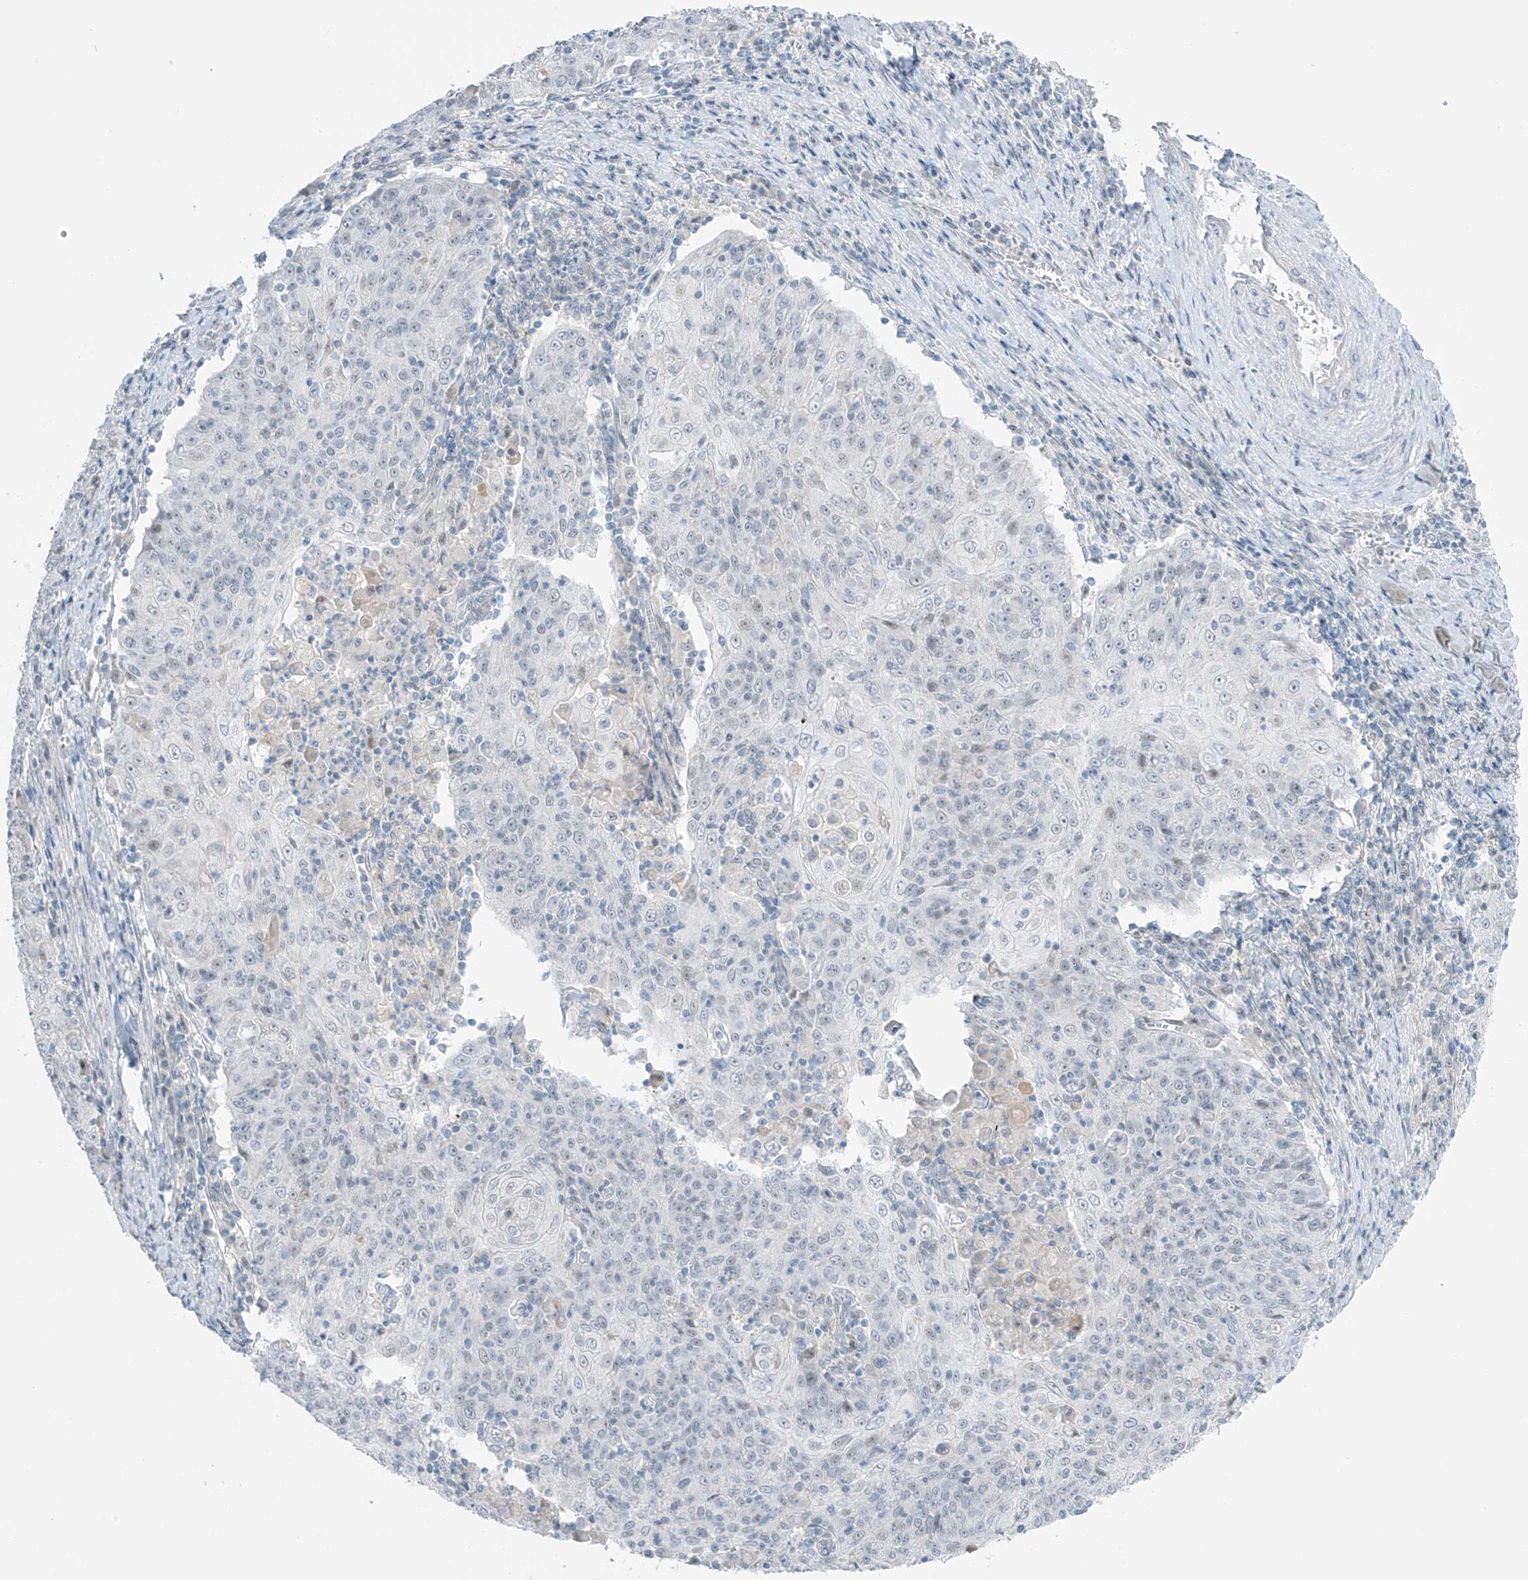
{"staining": {"intensity": "negative", "quantity": "none", "location": "none"}, "tissue": "cervical cancer", "cell_type": "Tumor cells", "image_type": "cancer", "snomed": [{"axis": "morphology", "description": "Squamous cell carcinoma, NOS"}, {"axis": "topography", "description": "Cervix"}], "caption": "Tumor cells are negative for protein expression in human cervical cancer (squamous cell carcinoma). (DAB (3,3'-diaminobenzidine) immunohistochemistry (IHC) with hematoxylin counter stain).", "gene": "ASPRV1", "patient": {"sex": "female", "age": 48}}